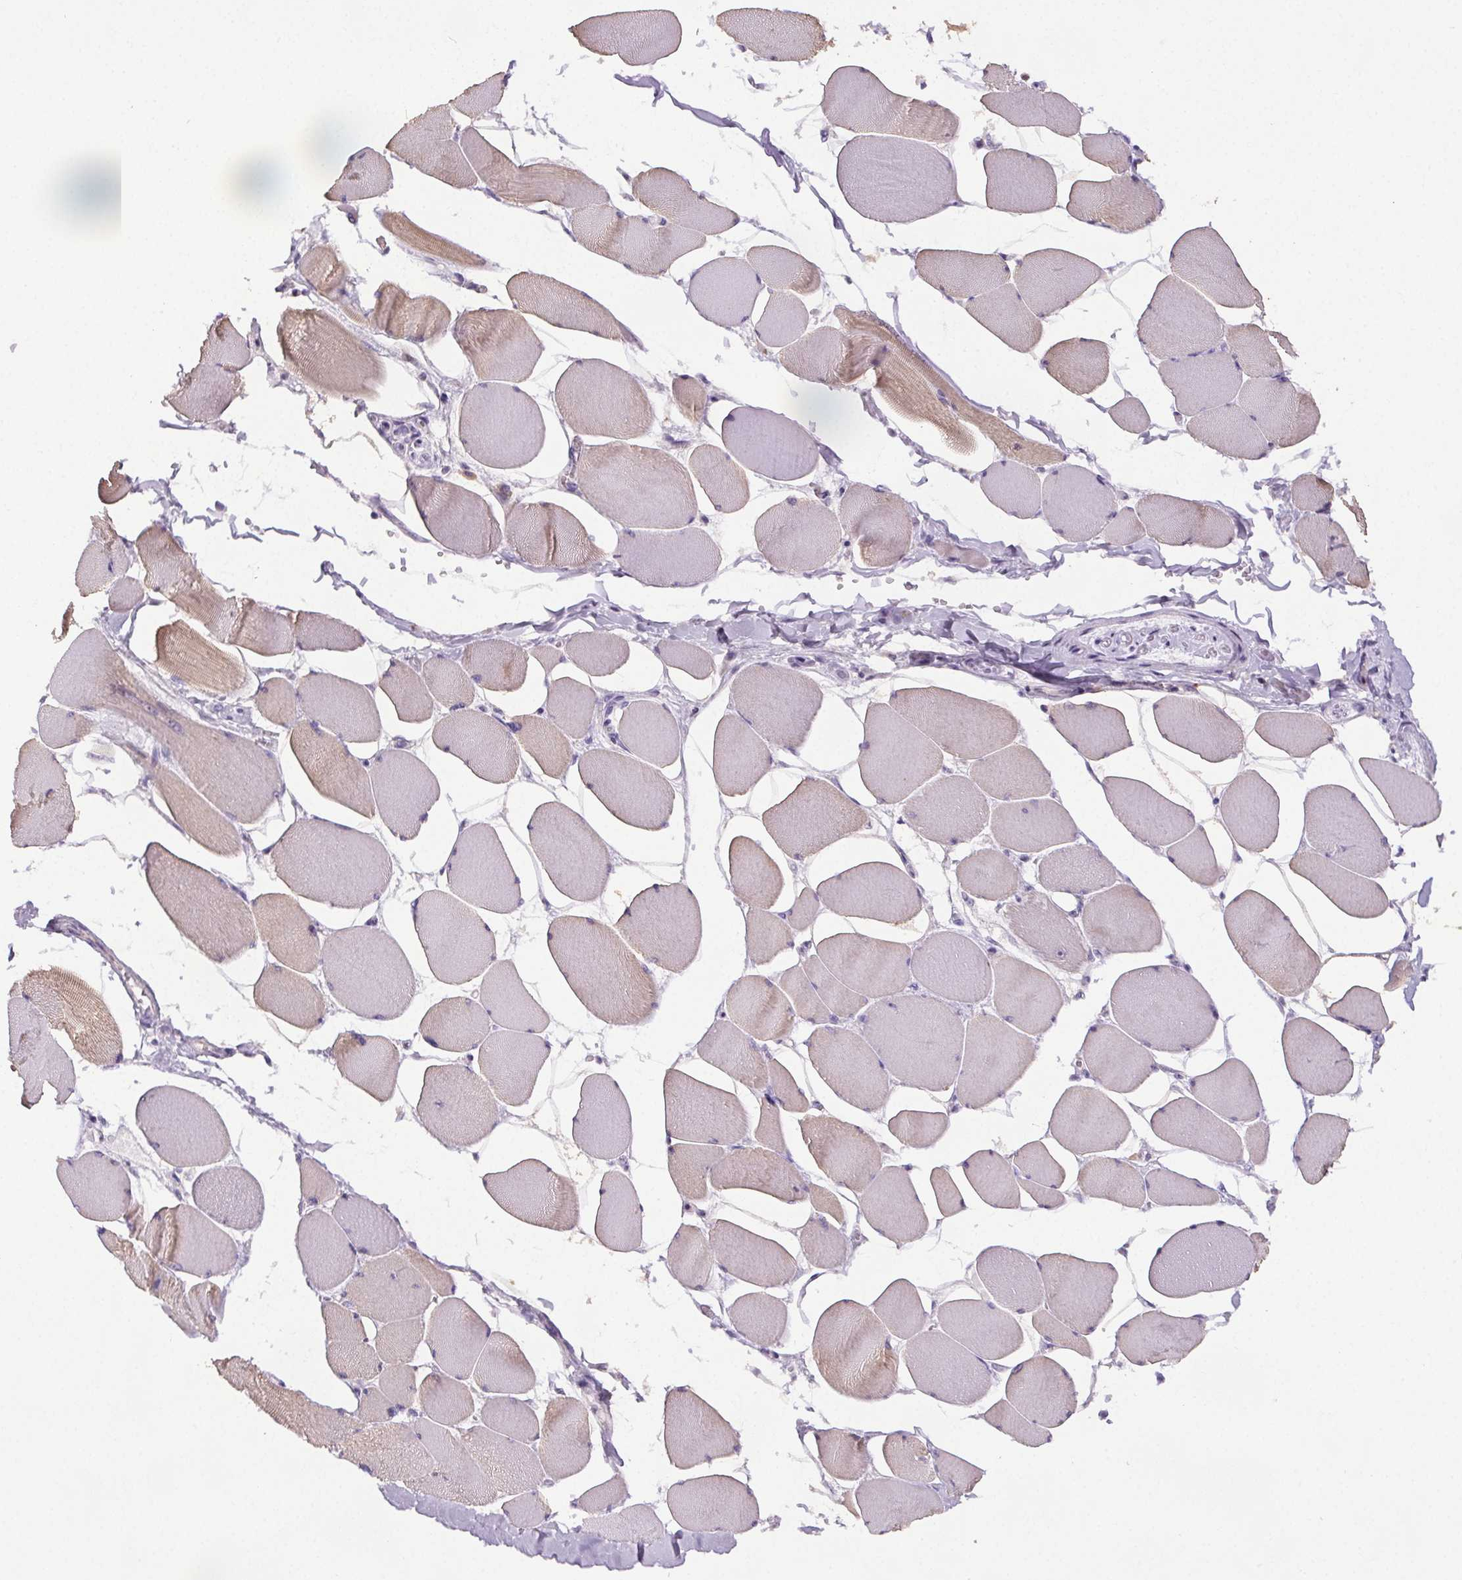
{"staining": {"intensity": "weak", "quantity": "<25%", "location": "cytoplasmic/membranous"}, "tissue": "skeletal muscle", "cell_type": "Myocytes", "image_type": "normal", "snomed": [{"axis": "morphology", "description": "Normal tissue, NOS"}, {"axis": "topography", "description": "Skeletal muscle"}], "caption": "This is an immunohistochemistry histopathology image of normal skeletal muscle. There is no staining in myocytes.", "gene": "GPIHBP1", "patient": {"sex": "female", "age": 75}}